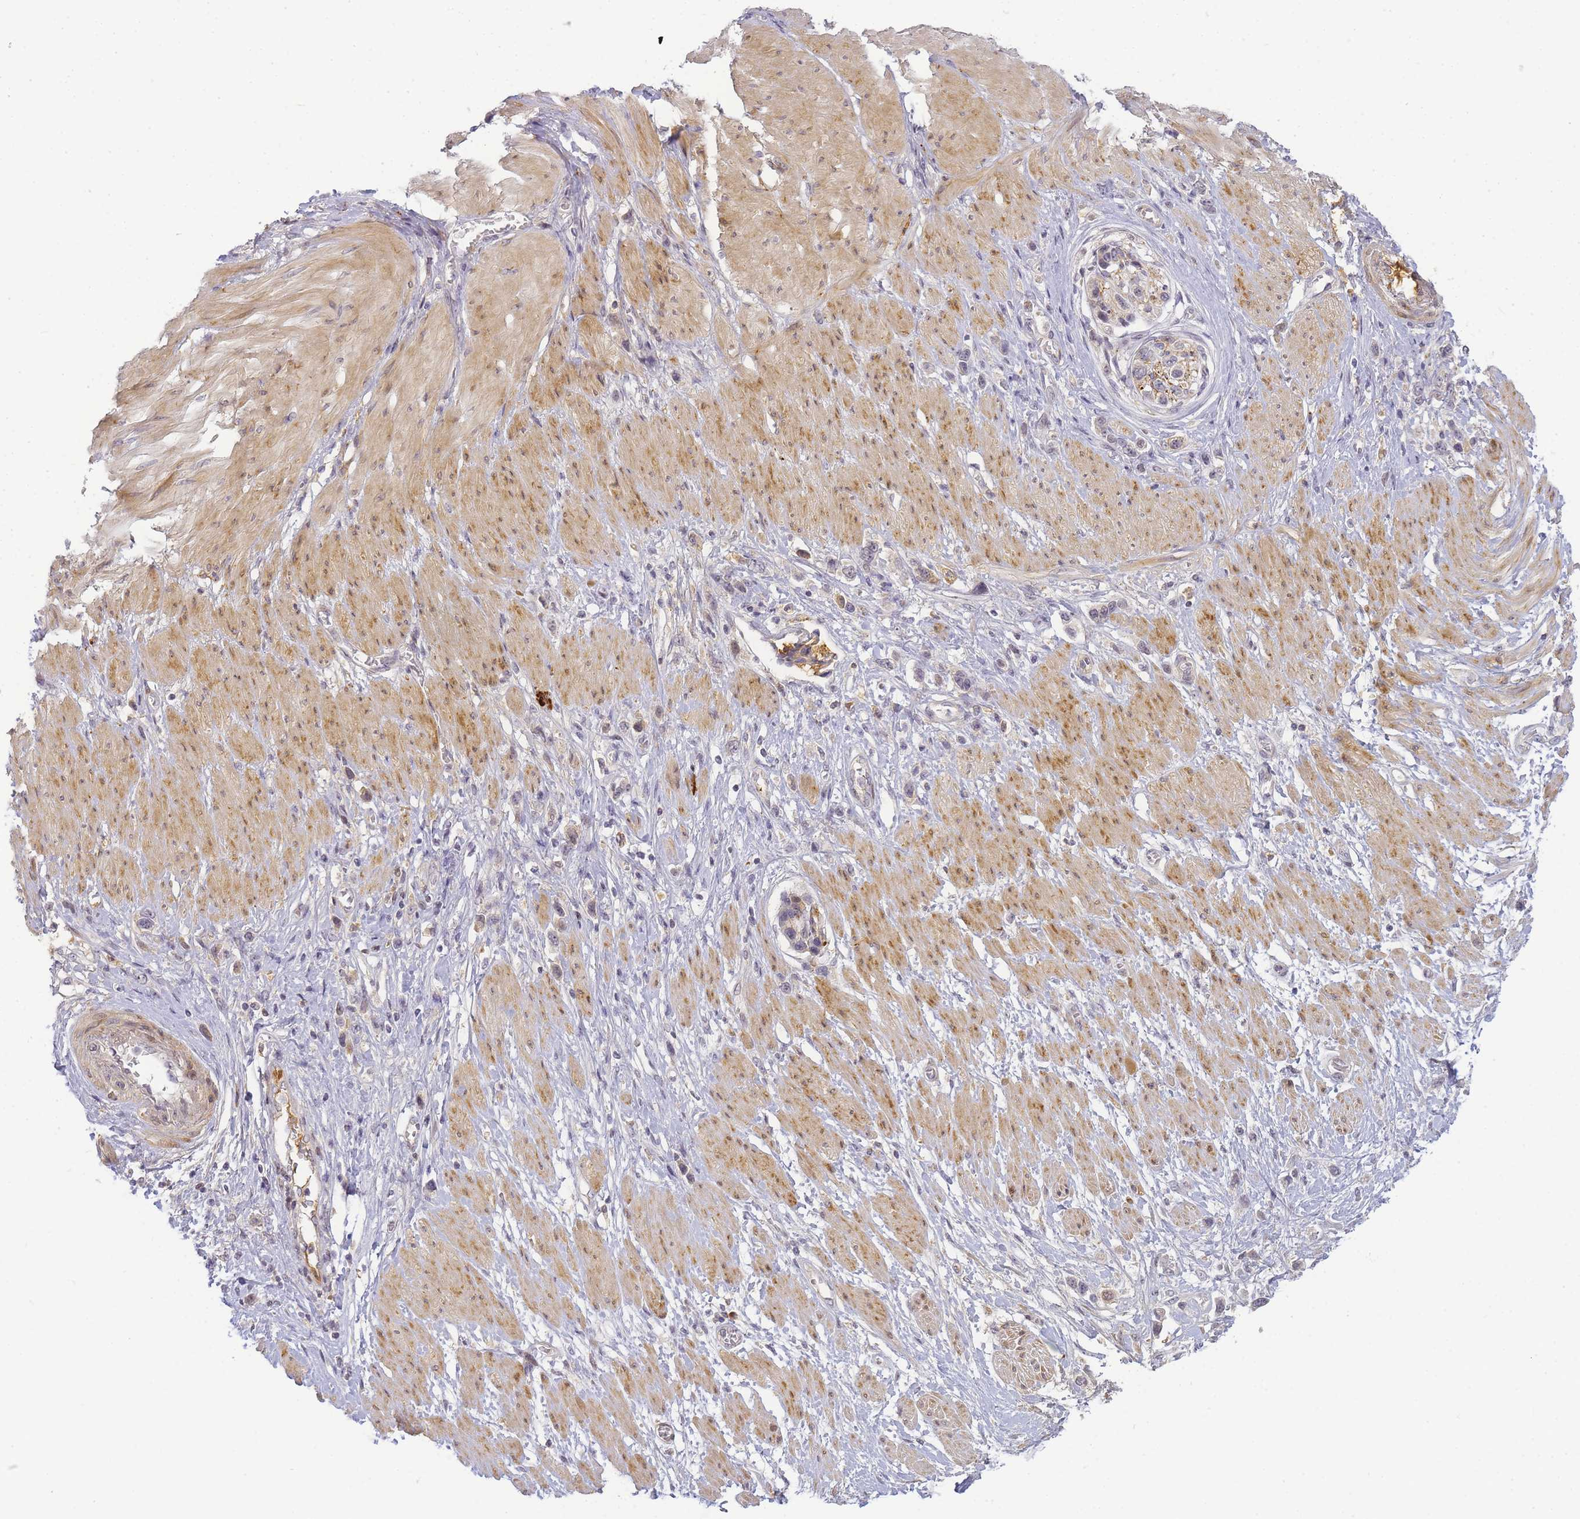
{"staining": {"intensity": "negative", "quantity": "none", "location": "none"}, "tissue": "stomach cancer", "cell_type": "Tumor cells", "image_type": "cancer", "snomed": [{"axis": "morphology", "description": "Normal tissue, NOS"}, {"axis": "morphology", "description": "Adenocarcinoma, NOS"}, {"axis": "topography", "description": "Stomach, upper"}, {"axis": "topography", "description": "Stomach"}], "caption": "DAB (3,3'-diaminobenzidine) immunohistochemical staining of human adenocarcinoma (stomach) displays no significant expression in tumor cells.", "gene": "RRAD", "patient": {"sex": "female", "age": 65}}